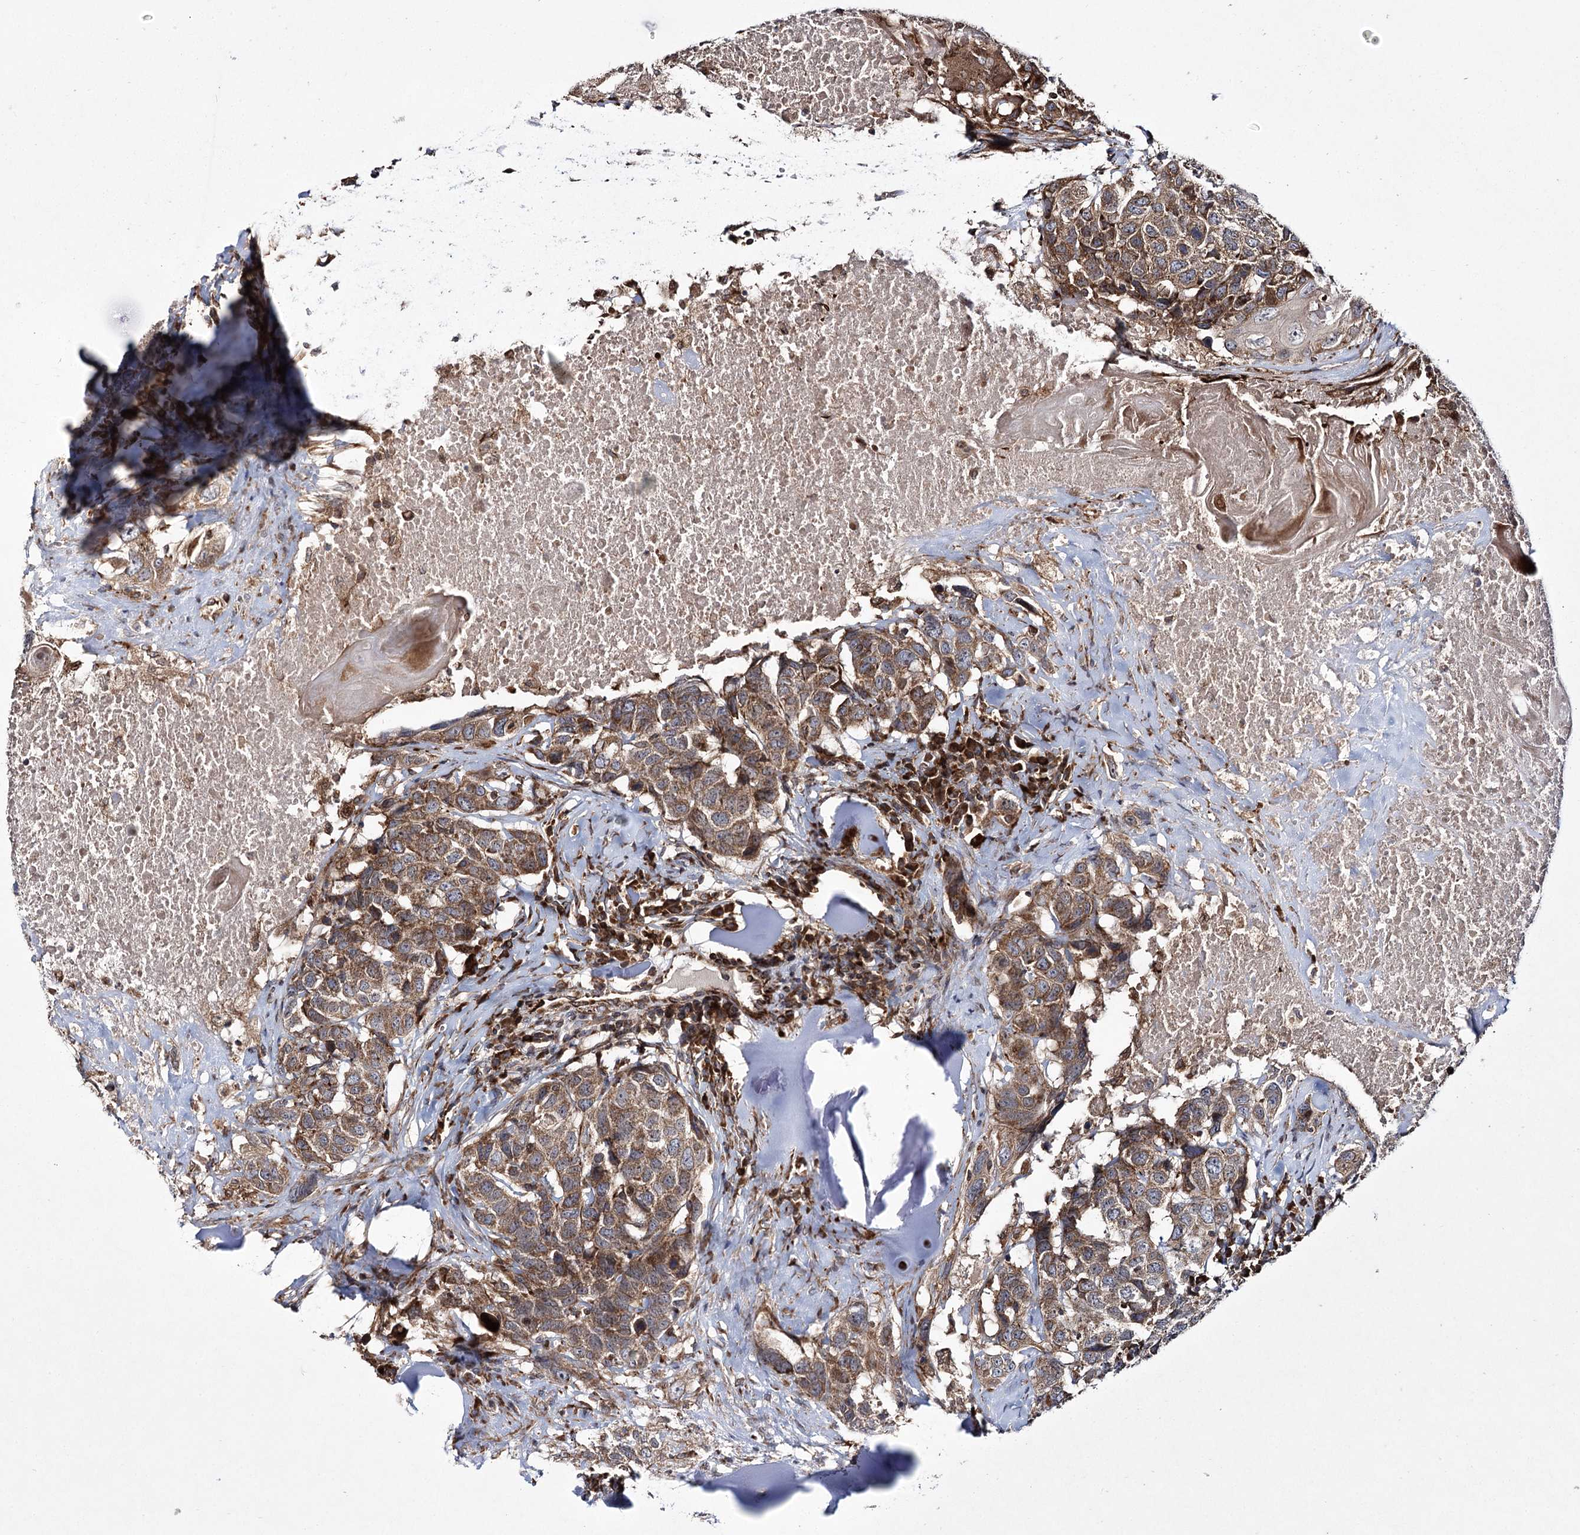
{"staining": {"intensity": "moderate", "quantity": ">75%", "location": "cytoplasmic/membranous"}, "tissue": "head and neck cancer", "cell_type": "Tumor cells", "image_type": "cancer", "snomed": [{"axis": "morphology", "description": "Squamous cell carcinoma, NOS"}, {"axis": "topography", "description": "Head-Neck"}], "caption": "DAB immunohistochemical staining of human head and neck squamous cell carcinoma demonstrates moderate cytoplasmic/membranous protein expression in approximately >75% of tumor cells.", "gene": "HECTD2", "patient": {"sex": "male", "age": 66}}